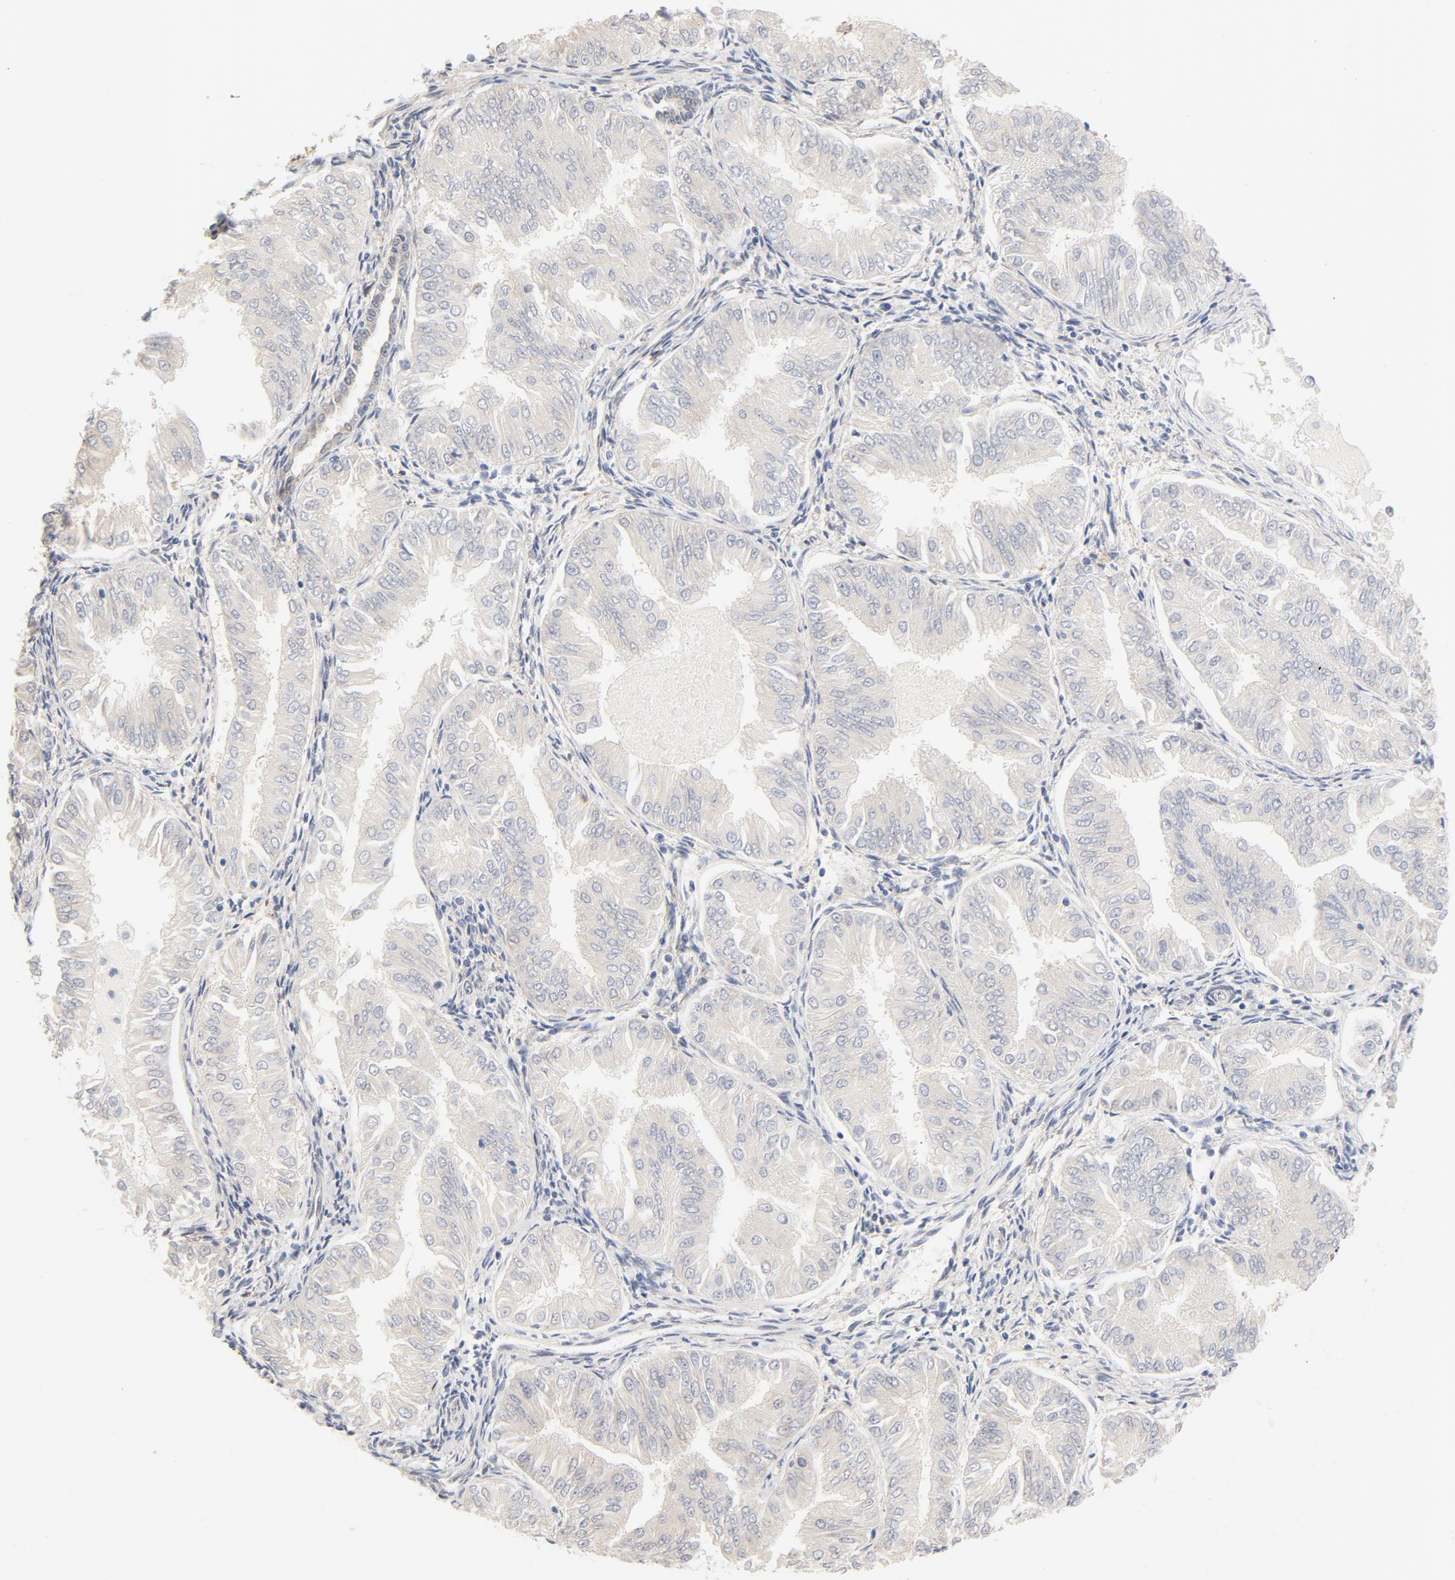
{"staining": {"intensity": "weak", "quantity": "<25%", "location": "cytoplasmic/membranous"}, "tissue": "endometrial cancer", "cell_type": "Tumor cells", "image_type": "cancer", "snomed": [{"axis": "morphology", "description": "Adenocarcinoma, NOS"}, {"axis": "topography", "description": "Endometrium"}], "caption": "Endometrial adenocarcinoma was stained to show a protein in brown. There is no significant staining in tumor cells.", "gene": "EIF4E", "patient": {"sex": "female", "age": 53}}